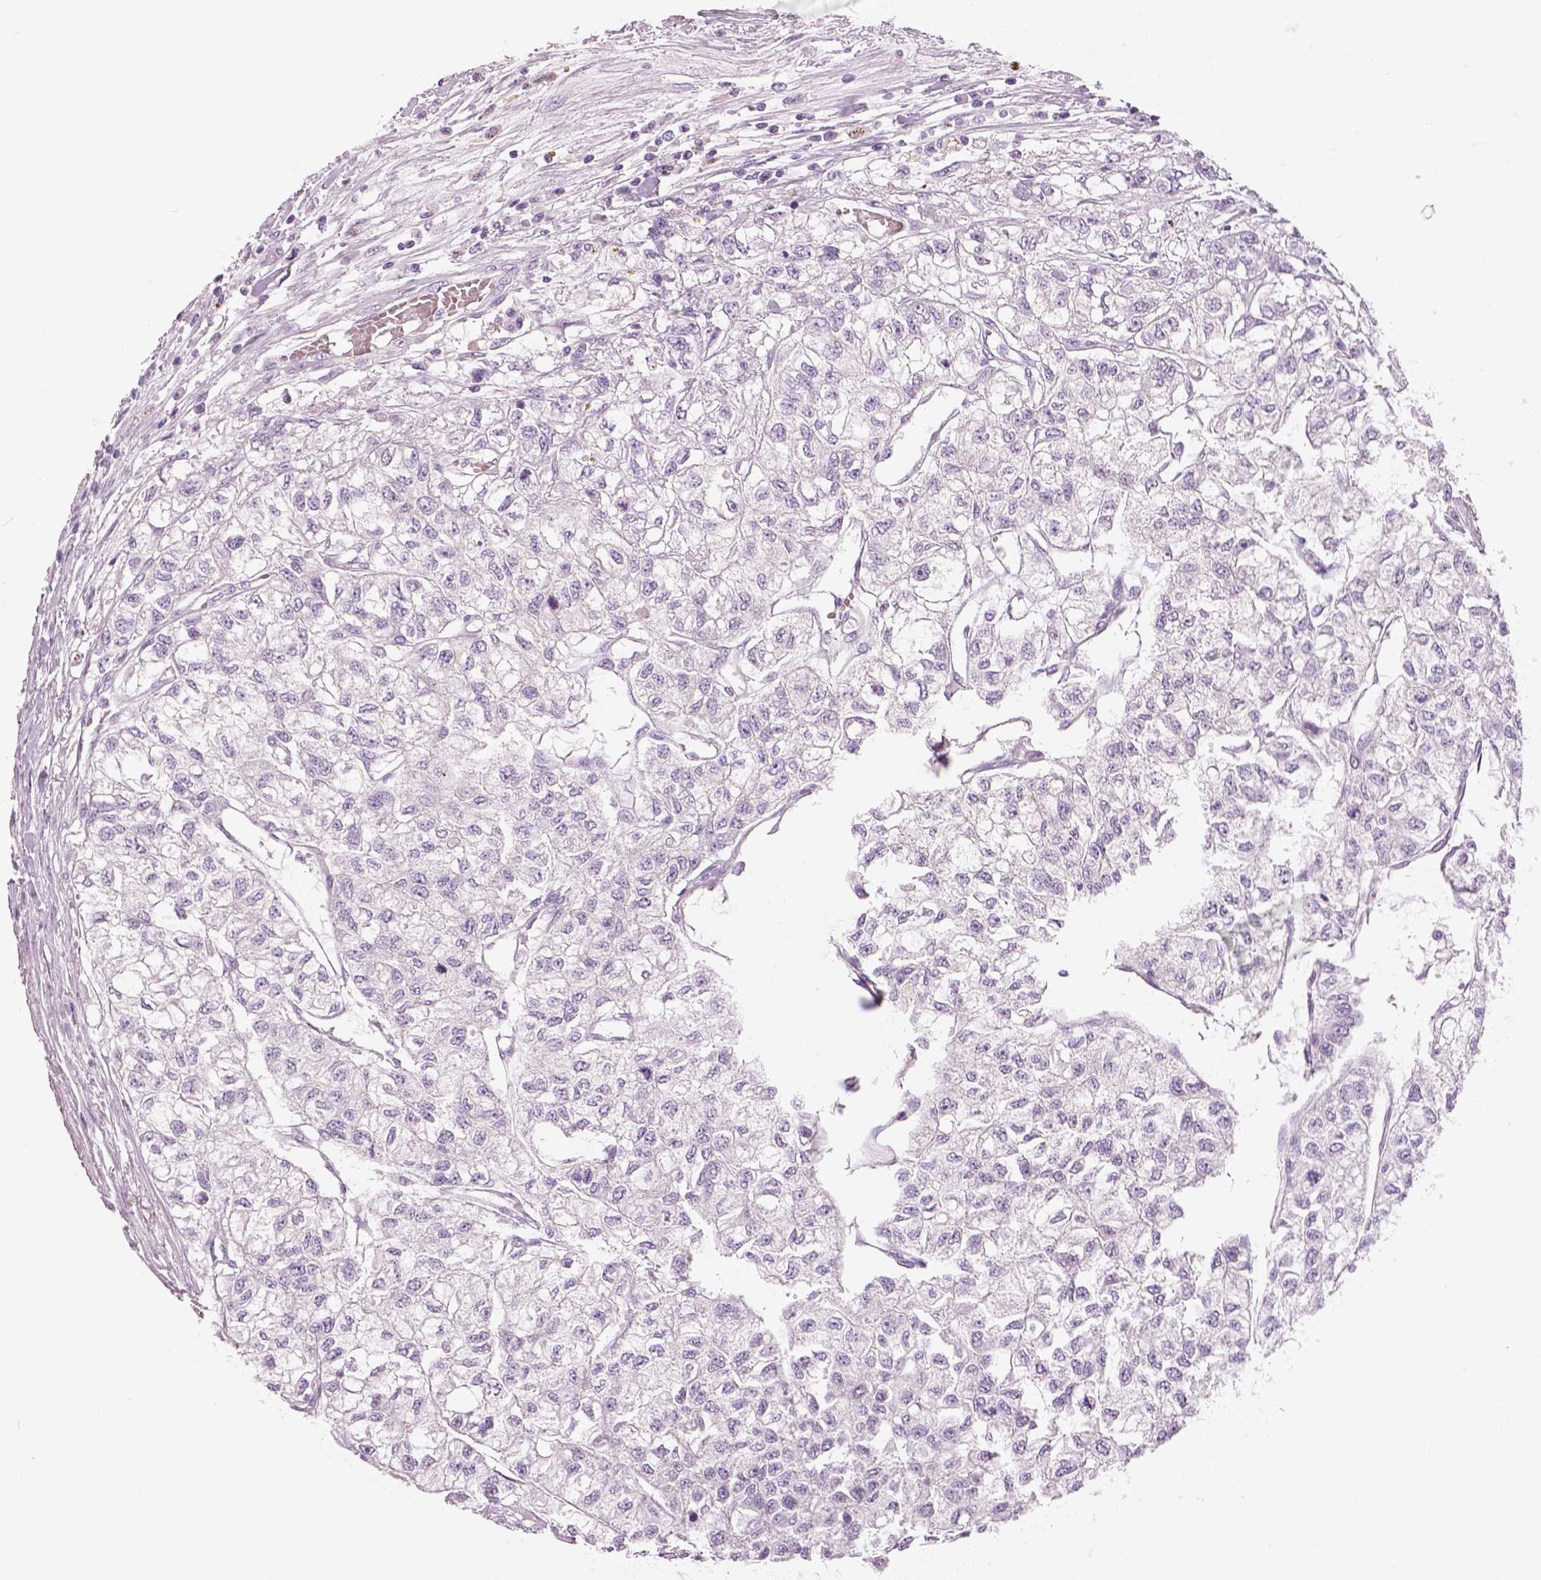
{"staining": {"intensity": "negative", "quantity": "none", "location": "none"}, "tissue": "renal cancer", "cell_type": "Tumor cells", "image_type": "cancer", "snomed": [{"axis": "morphology", "description": "Adenocarcinoma, NOS"}, {"axis": "topography", "description": "Kidney"}], "caption": "Histopathology image shows no protein positivity in tumor cells of adenocarcinoma (renal) tissue. Brightfield microscopy of IHC stained with DAB (brown) and hematoxylin (blue), captured at high magnification.", "gene": "SLC24A1", "patient": {"sex": "male", "age": 56}}